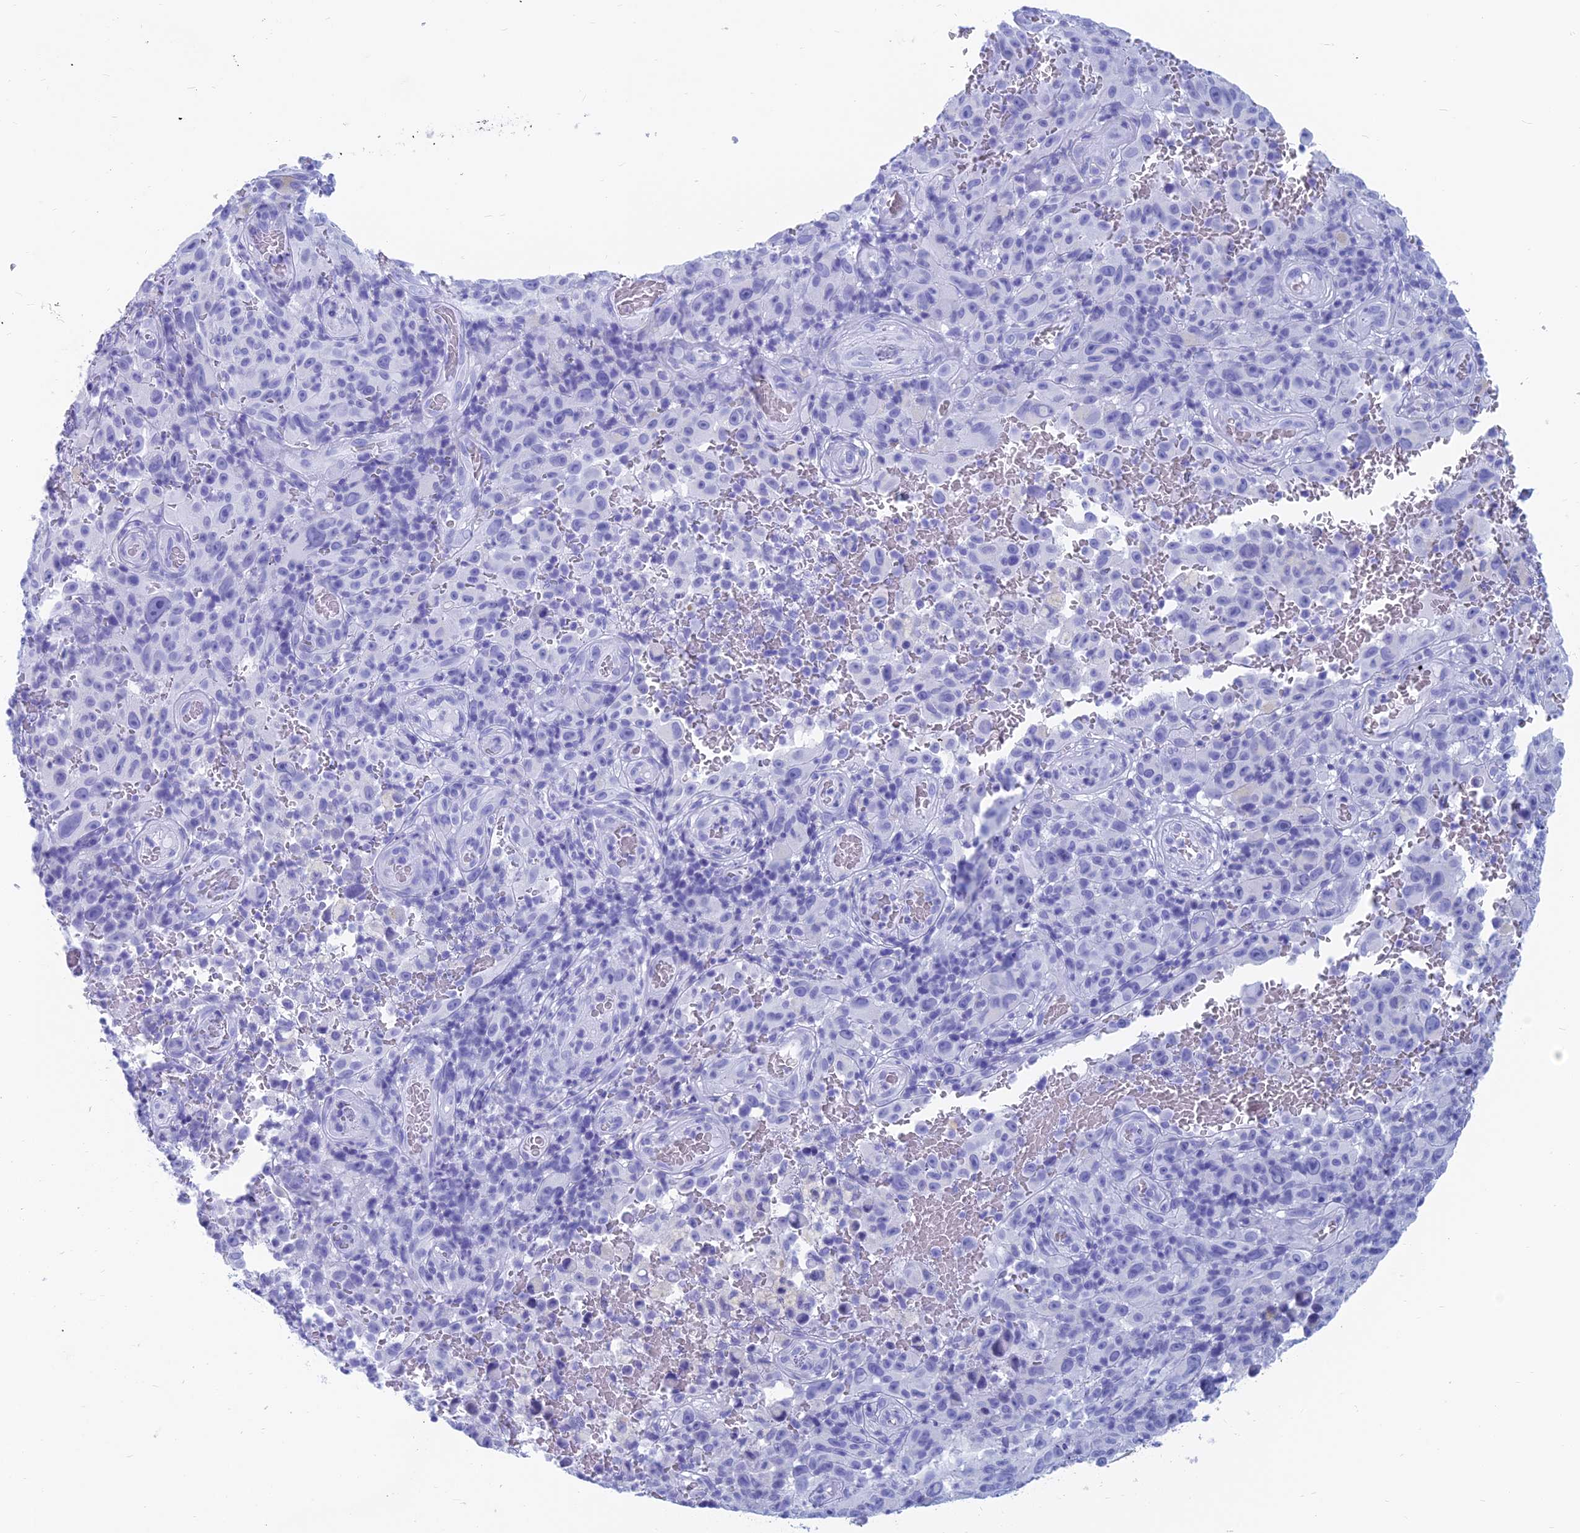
{"staining": {"intensity": "negative", "quantity": "none", "location": "none"}, "tissue": "melanoma", "cell_type": "Tumor cells", "image_type": "cancer", "snomed": [{"axis": "morphology", "description": "Malignant melanoma, NOS"}, {"axis": "topography", "description": "Skin"}], "caption": "This is an immunohistochemistry (IHC) photomicrograph of malignant melanoma. There is no positivity in tumor cells.", "gene": "CAPS", "patient": {"sex": "female", "age": 82}}